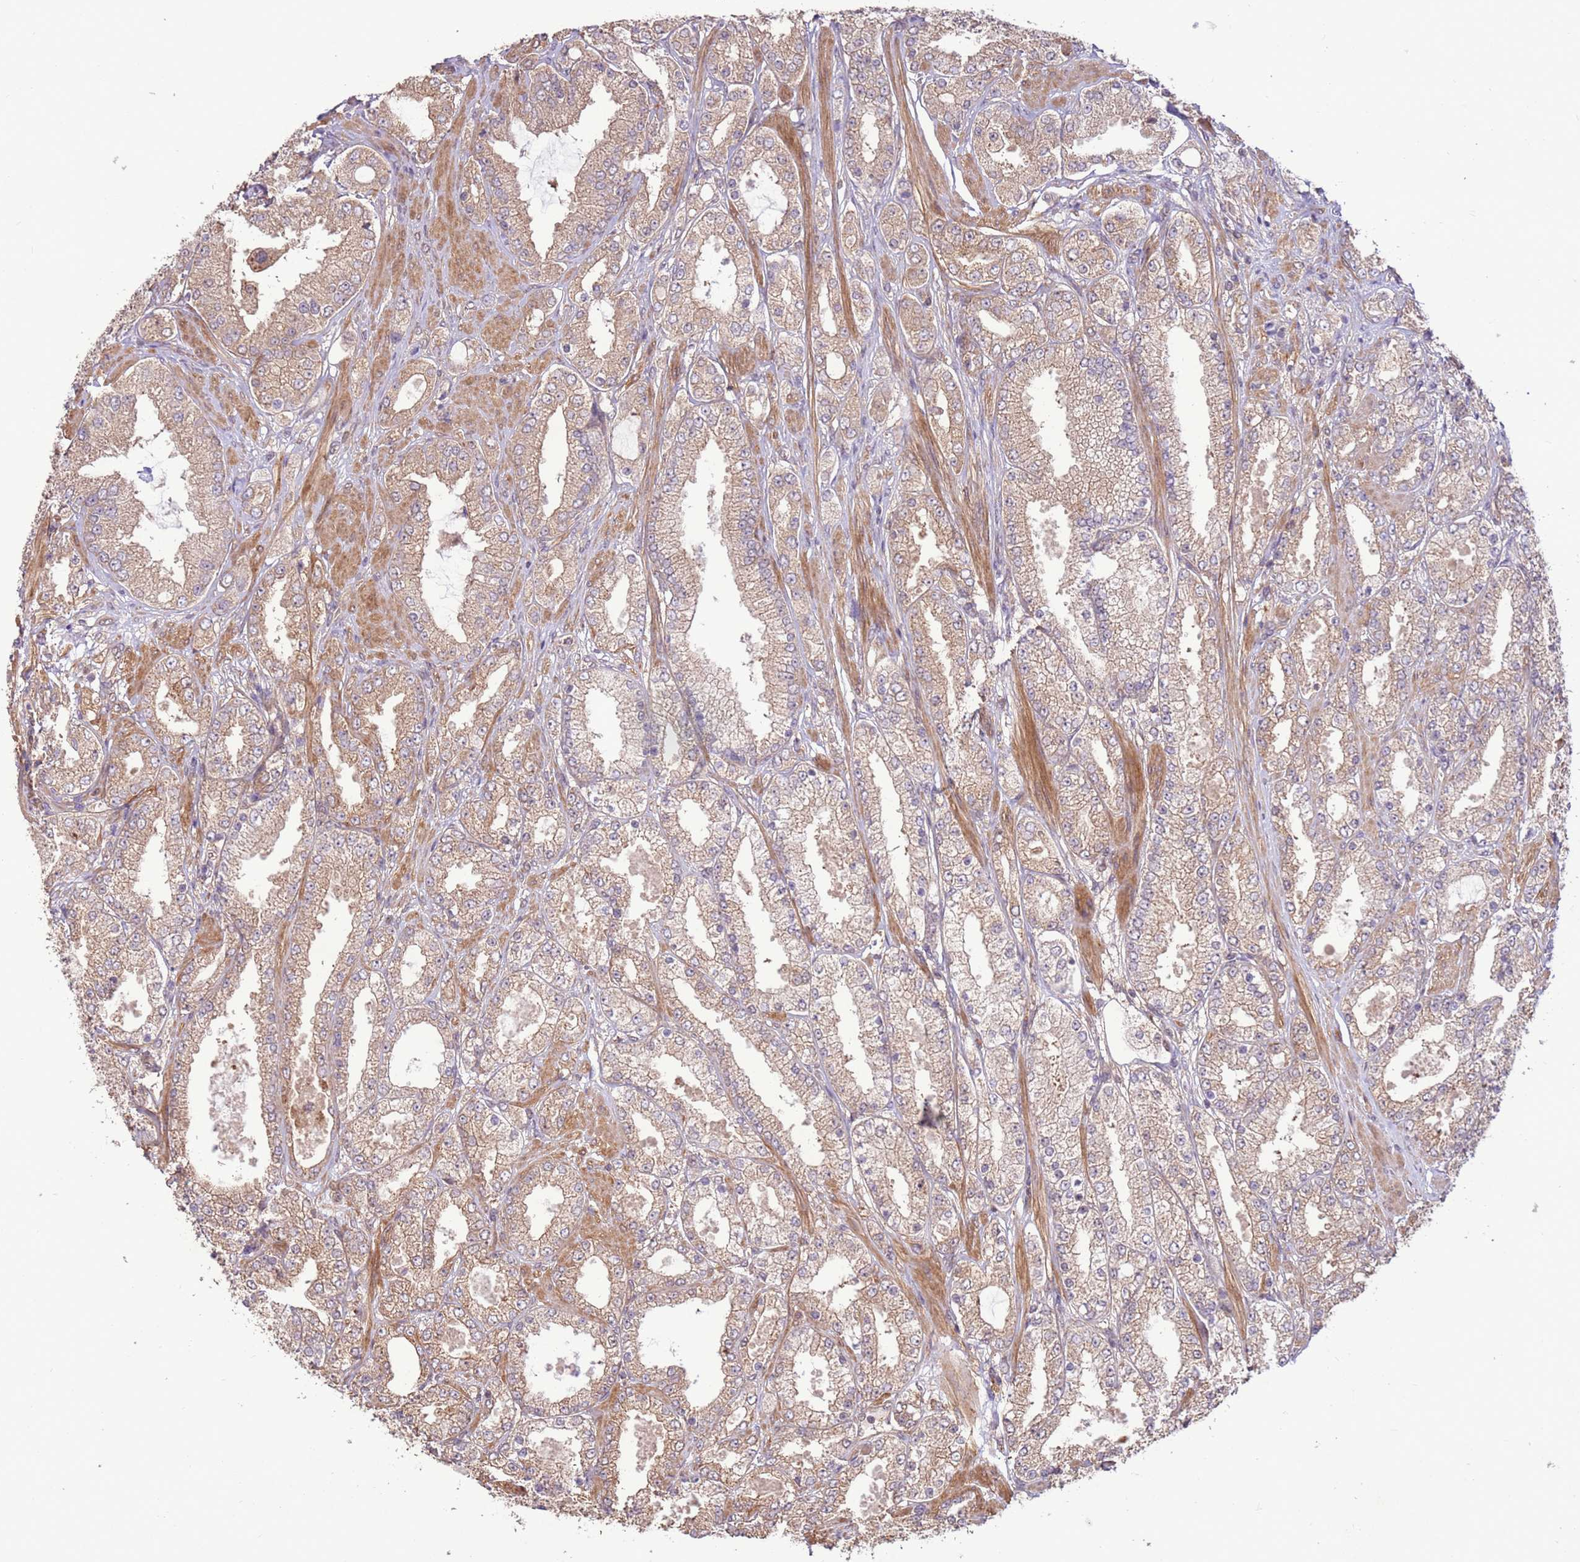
{"staining": {"intensity": "weak", "quantity": "<25%", "location": "cytoplasmic/membranous"}, "tissue": "prostate cancer", "cell_type": "Tumor cells", "image_type": "cancer", "snomed": [{"axis": "morphology", "description": "Adenocarcinoma, High grade"}, {"axis": "topography", "description": "Prostate"}], "caption": "DAB (3,3'-diaminobenzidine) immunohistochemical staining of human prostate high-grade adenocarcinoma shows no significant staining in tumor cells.", "gene": "CCDC112", "patient": {"sex": "male", "age": 68}}